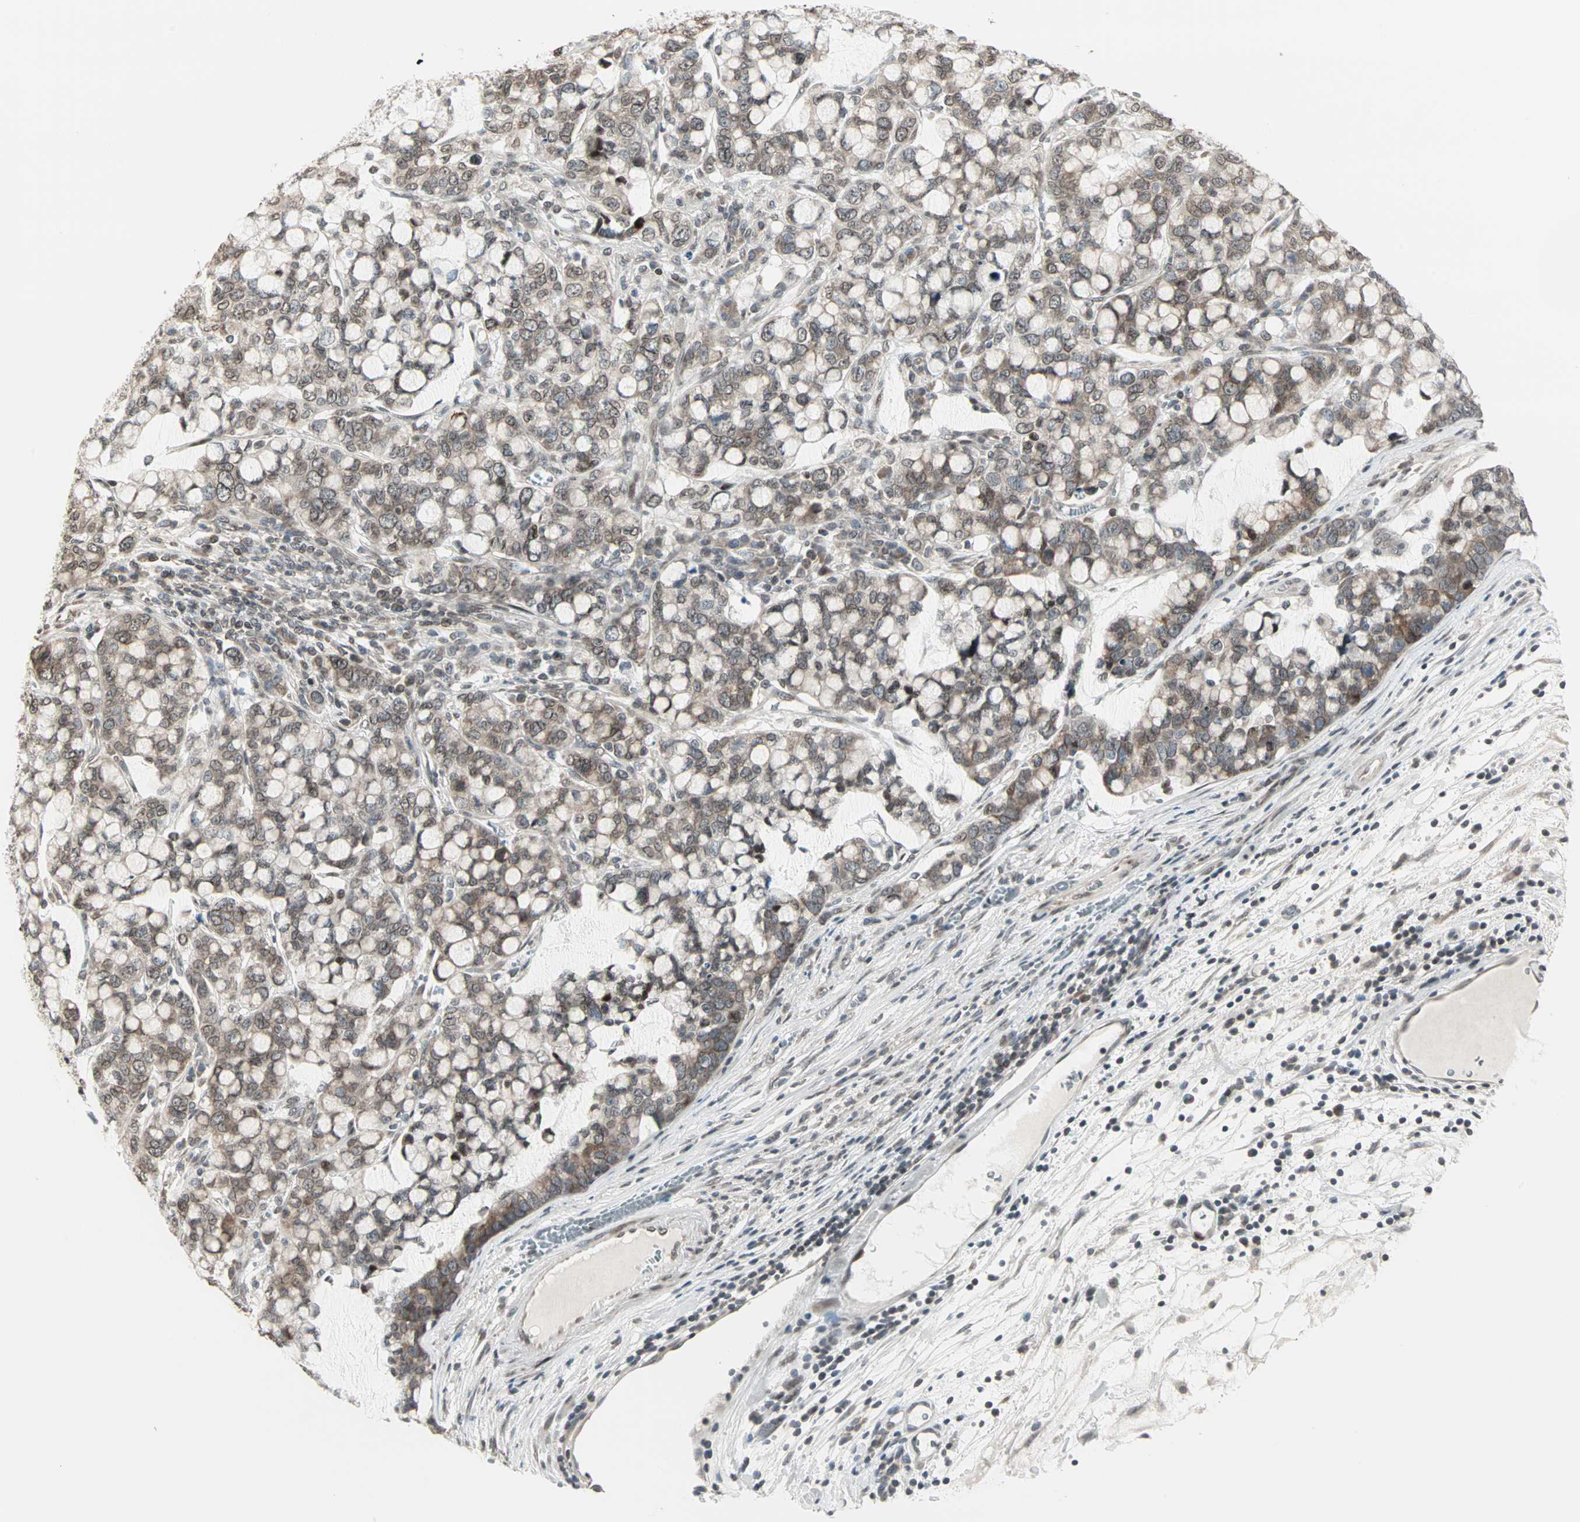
{"staining": {"intensity": "weak", "quantity": ">75%", "location": "cytoplasmic/membranous,nuclear"}, "tissue": "stomach cancer", "cell_type": "Tumor cells", "image_type": "cancer", "snomed": [{"axis": "morphology", "description": "Adenocarcinoma, NOS"}, {"axis": "topography", "description": "Stomach, lower"}], "caption": "This is an image of IHC staining of adenocarcinoma (stomach), which shows weak expression in the cytoplasmic/membranous and nuclear of tumor cells.", "gene": "CBLC", "patient": {"sex": "male", "age": 84}}